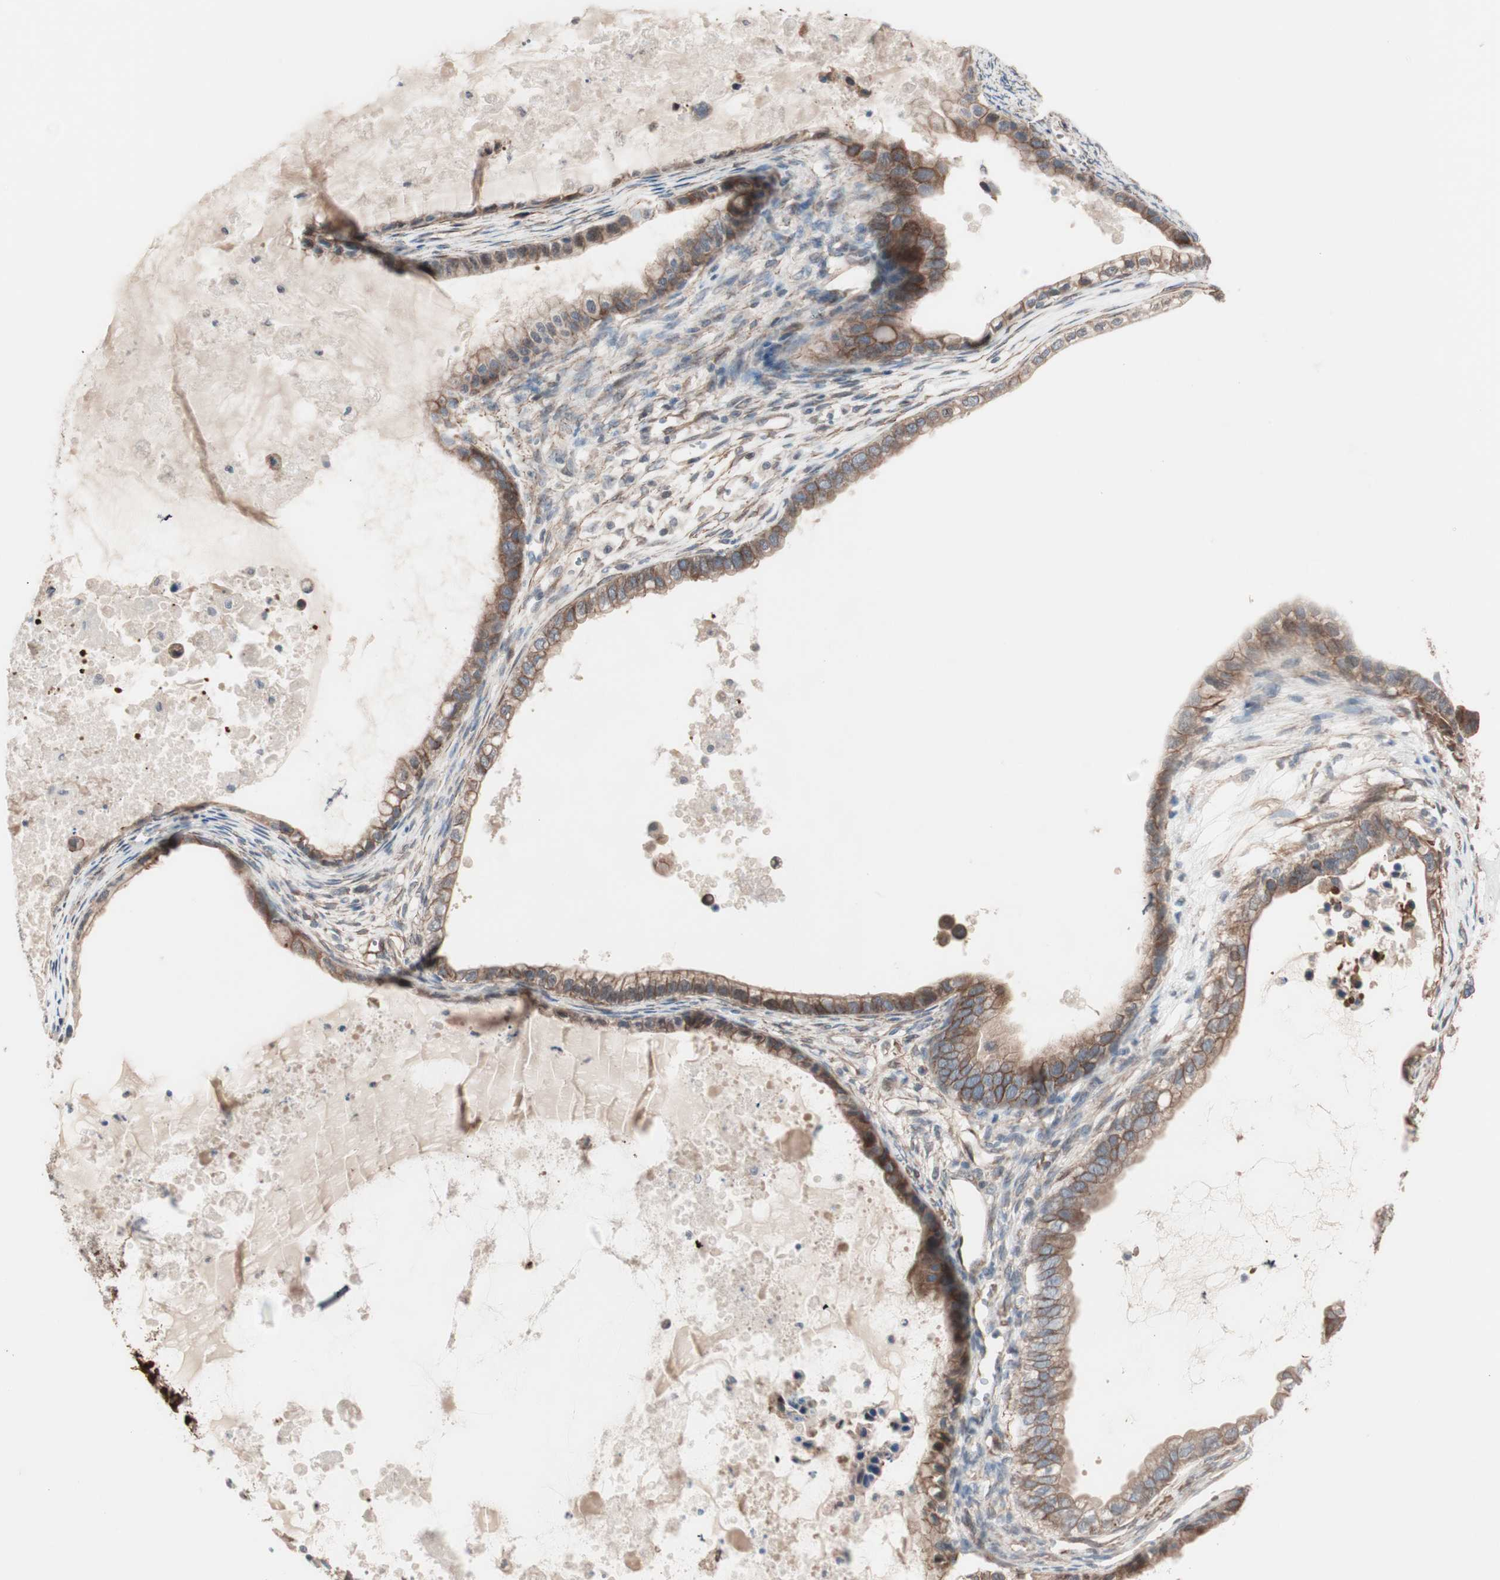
{"staining": {"intensity": "moderate", "quantity": ">75%", "location": "cytoplasmic/membranous"}, "tissue": "ovarian cancer", "cell_type": "Tumor cells", "image_type": "cancer", "snomed": [{"axis": "morphology", "description": "Cystadenocarcinoma, mucinous, NOS"}, {"axis": "topography", "description": "Ovary"}], "caption": "Ovarian cancer stained with DAB (3,3'-diaminobenzidine) immunohistochemistry (IHC) reveals medium levels of moderate cytoplasmic/membranous positivity in about >75% of tumor cells.", "gene": "ALG5", "patient": {"sex": "female", "age": 80}}